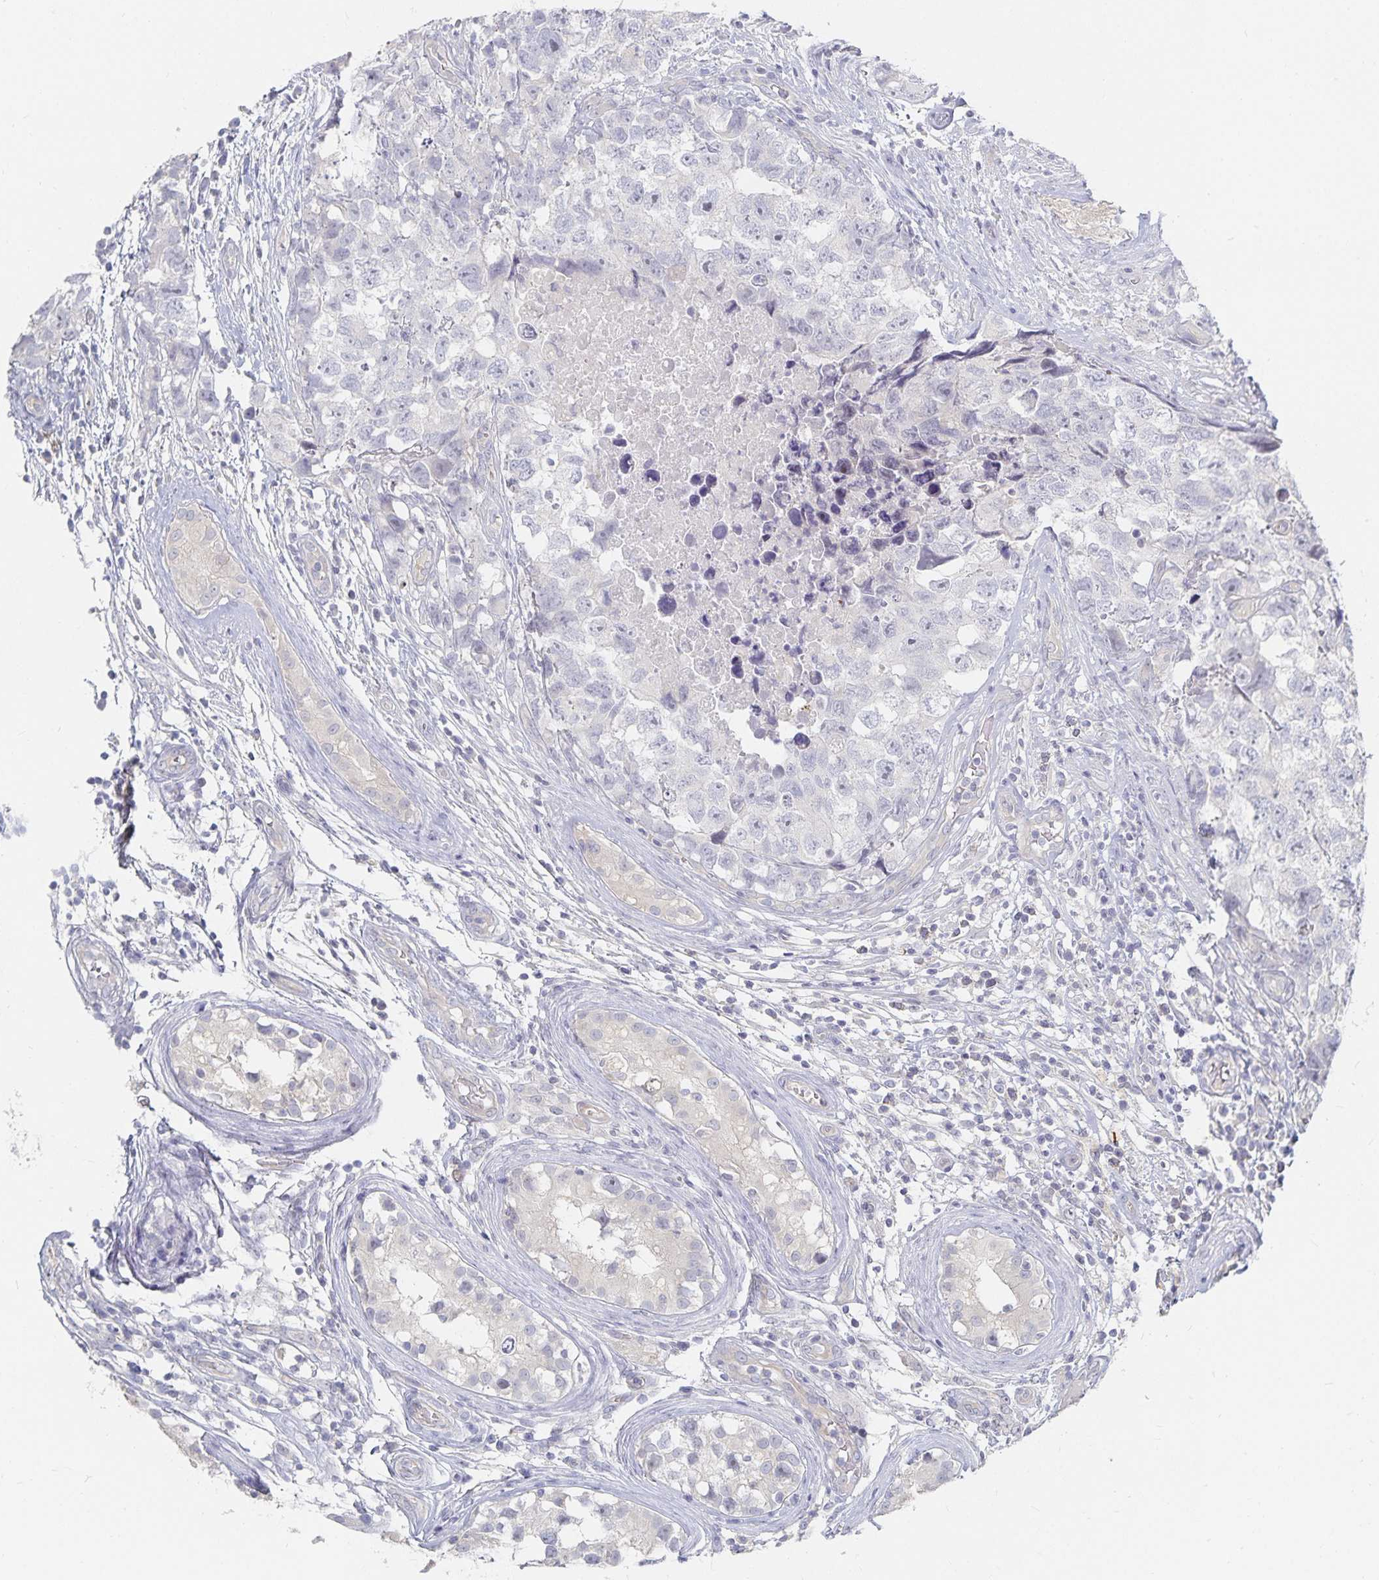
{"staining": {"intensity": "negative", "quantity": "none", "location": "none"}, "tissue": "testis cancer", "cell_type": "Tumor cells", "image_type": "cancer", "snomed": [{"axis": "morphology", "description": "Carcinoma, Embryonal, NOS"}, {"axis": "topography", "description": "Testis"}], "caption": "The immunohistochemistry (IHC) histopathology image has no significant staining in tumor cells of embryonal carcinoma (testis) tissue.", "gene": "DNAH9", "patient": {"sex": "male", "age": 22}}